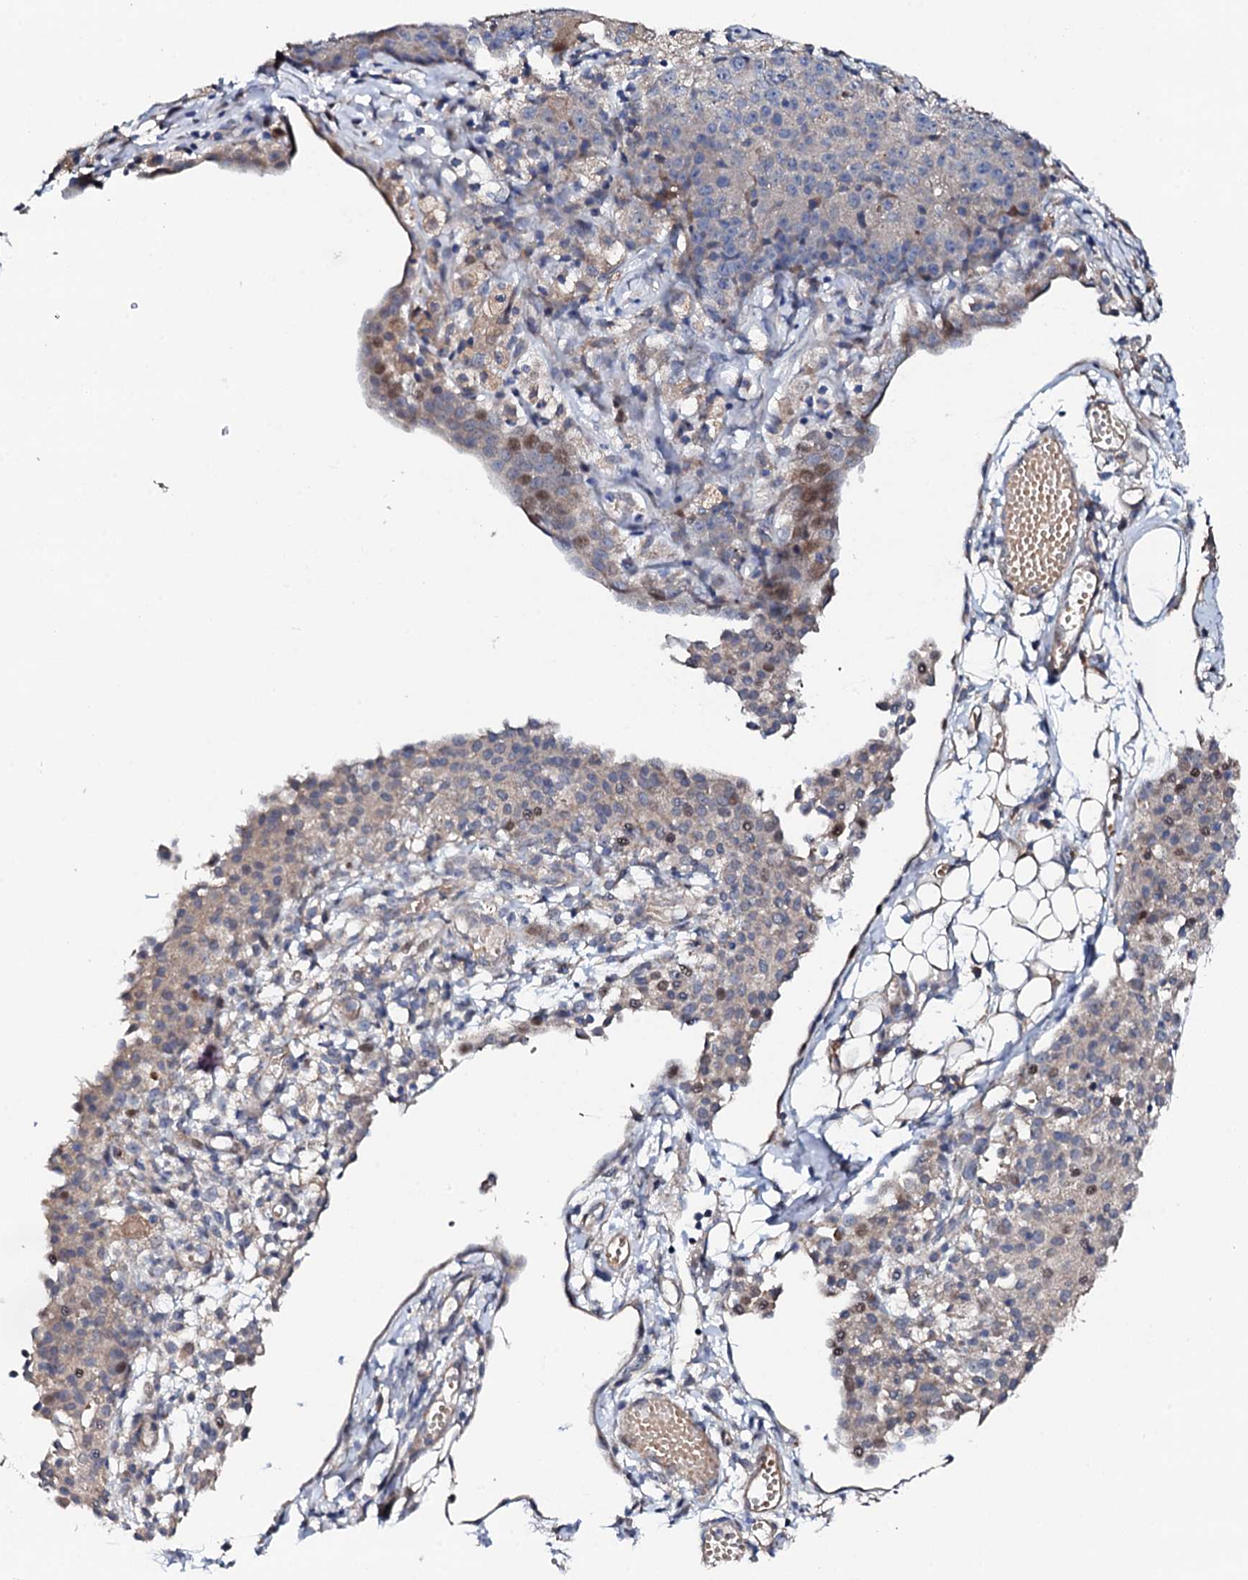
{"staining": {"intensity": "weak", "quantity": "<25%", "location": "nuclear"}, "tissue": "ovarian cancer", "cell_type": "Tumor cells", "image_type": "cancer", "snomed": [{"axis": "morphology", "description": "Carcinoma, endometroid"}, {"axis": "topography", "description": "Ovary"}], "caption": "Ovarian cancer (endometroid carcinoma) stained for a protein using immunohistochemistry demonstrates no positivity tumor cells.", "gene": "CIAO2A", "patient": {"sex": "female", "age": 42}}